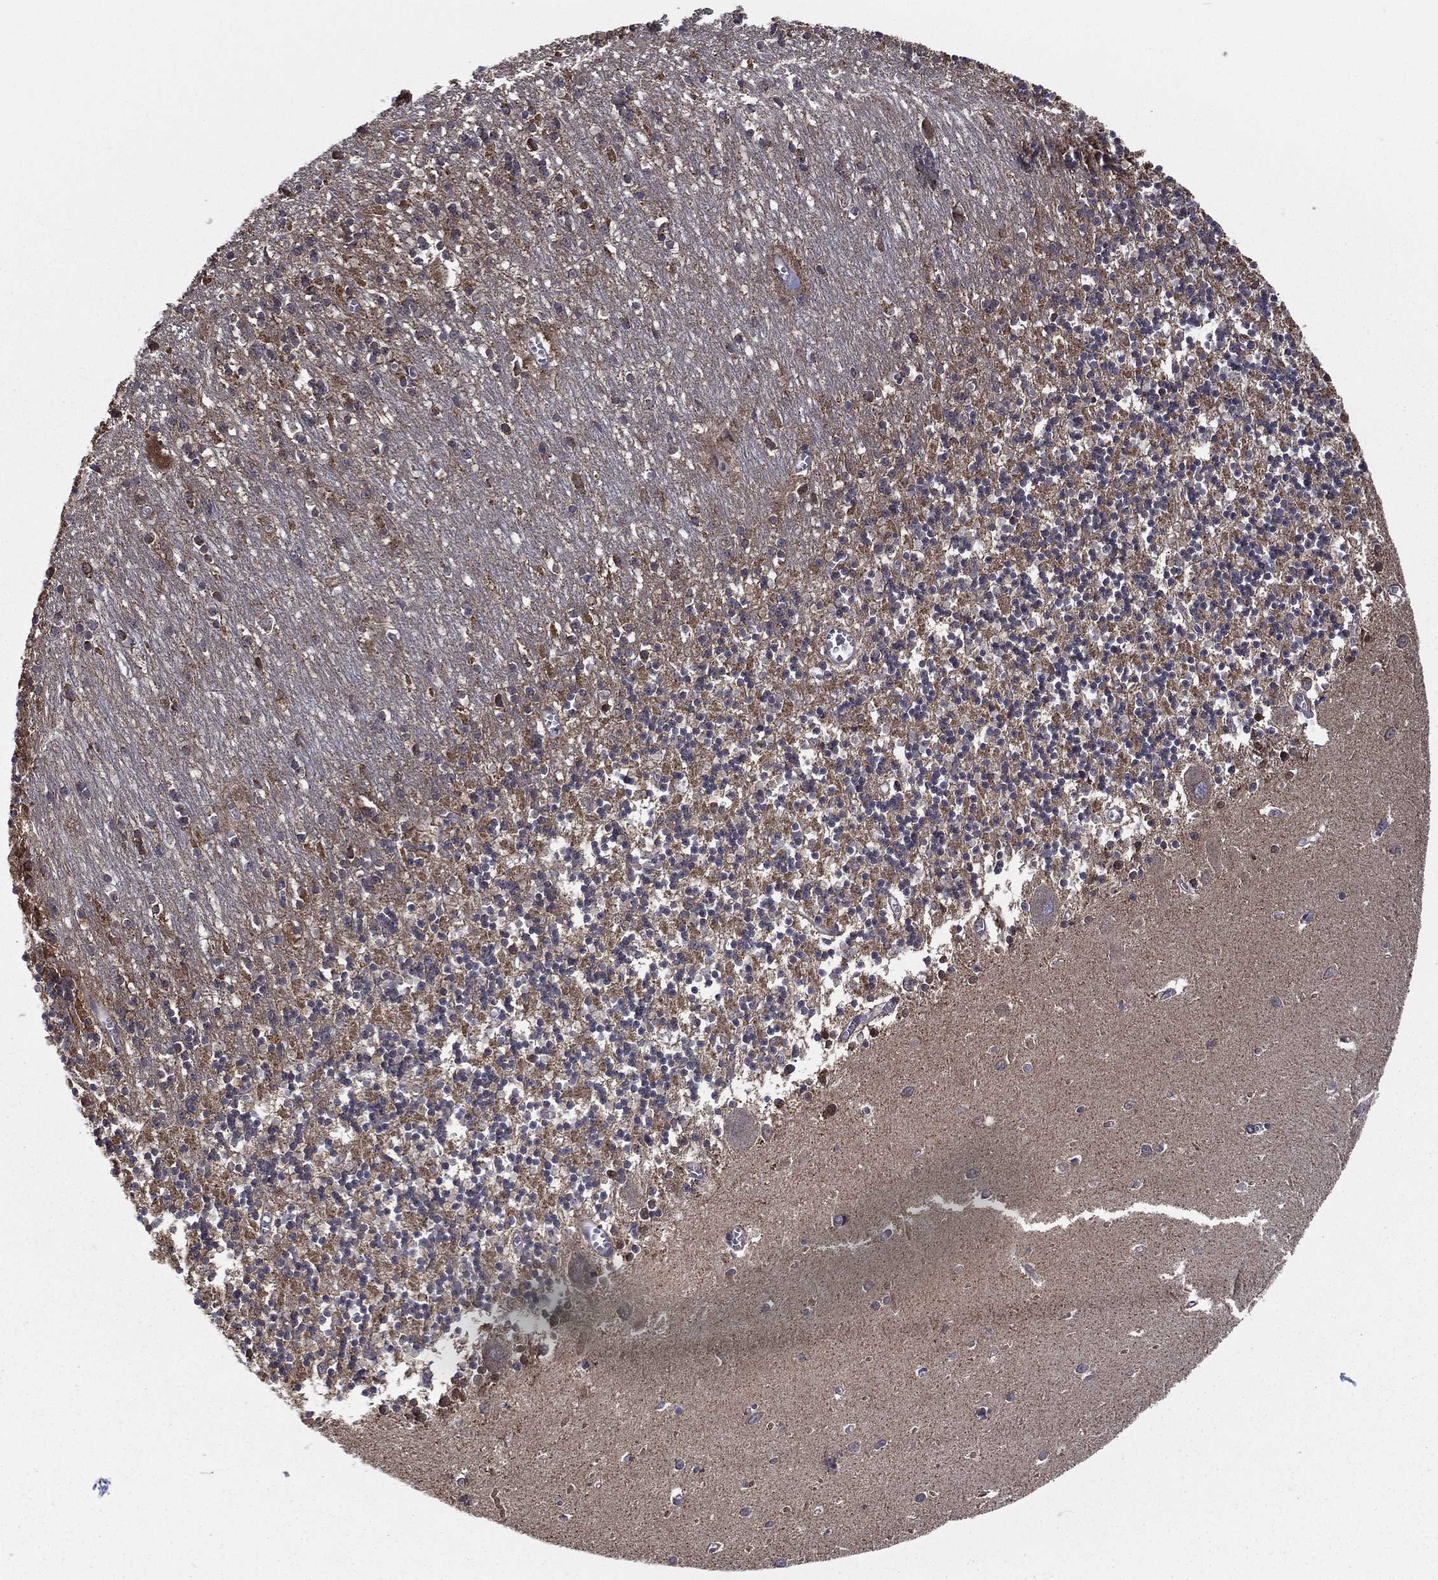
{"staining": {"intensity": "negative", "quantity": "none", "location": "none"}, "tissue": "cerebellum", "cell_type": "Cells in granular layer", "image_type": "normal", "snomed": [{"axis": "morphology", "description": "Normal tissue, NOS"}, {"axis": "topography", "description": "Cerebellum"}], "caption": "Normal cerebellum was stained to show a protein in brown. There is no significant staining in cells in granular layer. (DAB (3,3'-diaminobenzidine) immunohistochemistry (IHC) with hematoxylin counter stain).", "gene": "ENSG00000288684", "patient": {"sex": "female", "age": 64}}